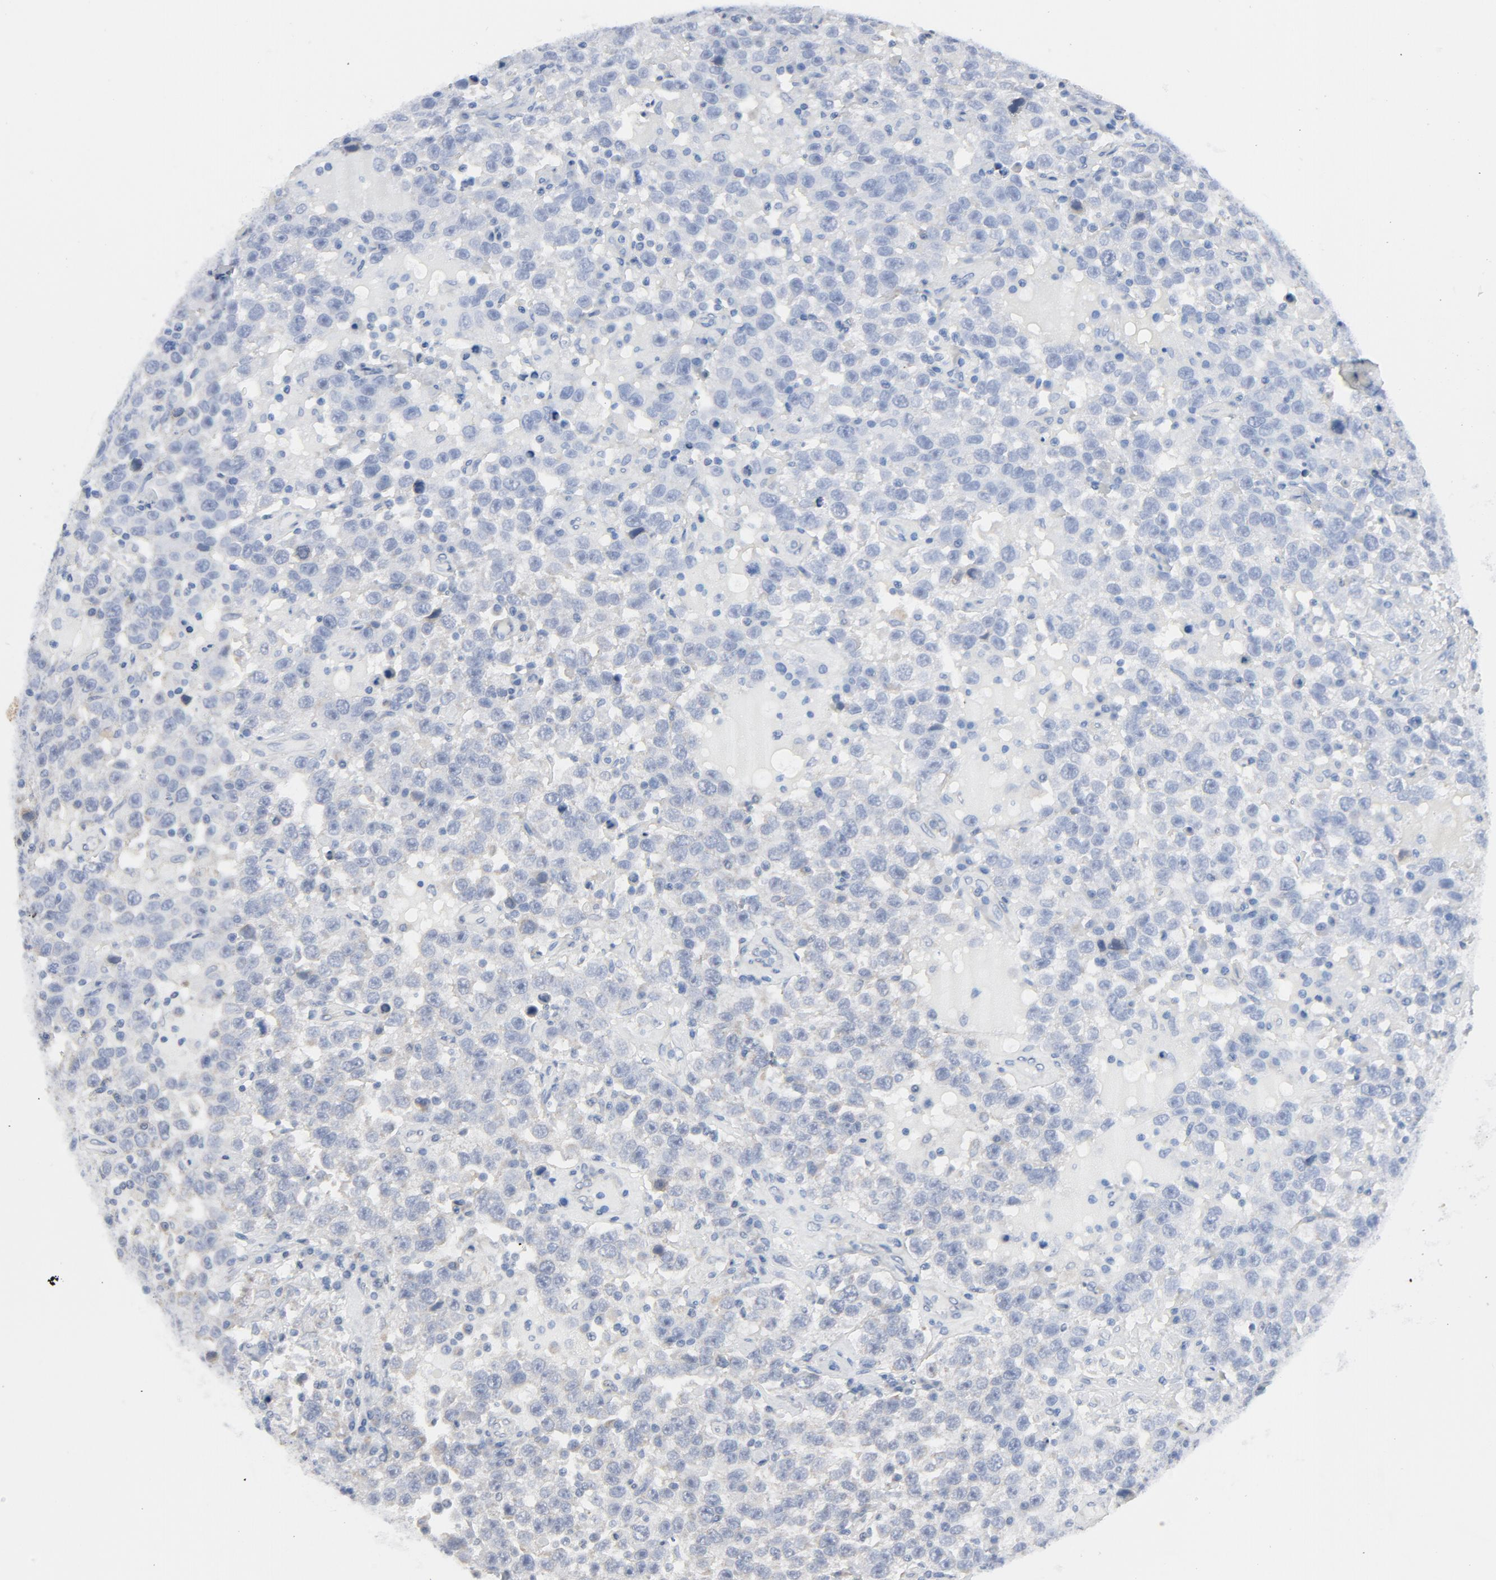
{"staining": {"intensity": "negative", "quantity": "none", "location": "none"}, "tissue": "testis cancer", "cell_type": "Tumor cells", "image_type": "cancer", "snomed": [{"axis": "morphology", "description": "Seminoma, NOS"}, {"axis": "topography", "description": "Testis"}], "caption": "A photomicrograph of testis cancer stained for a protein displays no brown staining in tumor cells. Brightfield microscopy of IHC stained with DAB (3,3'-diaminobenzidine) (brown) and hematoxylin (blue), captured at high magnification.", "gene": "C14orf119", "patient": {"sex": "male", "age": 41}}